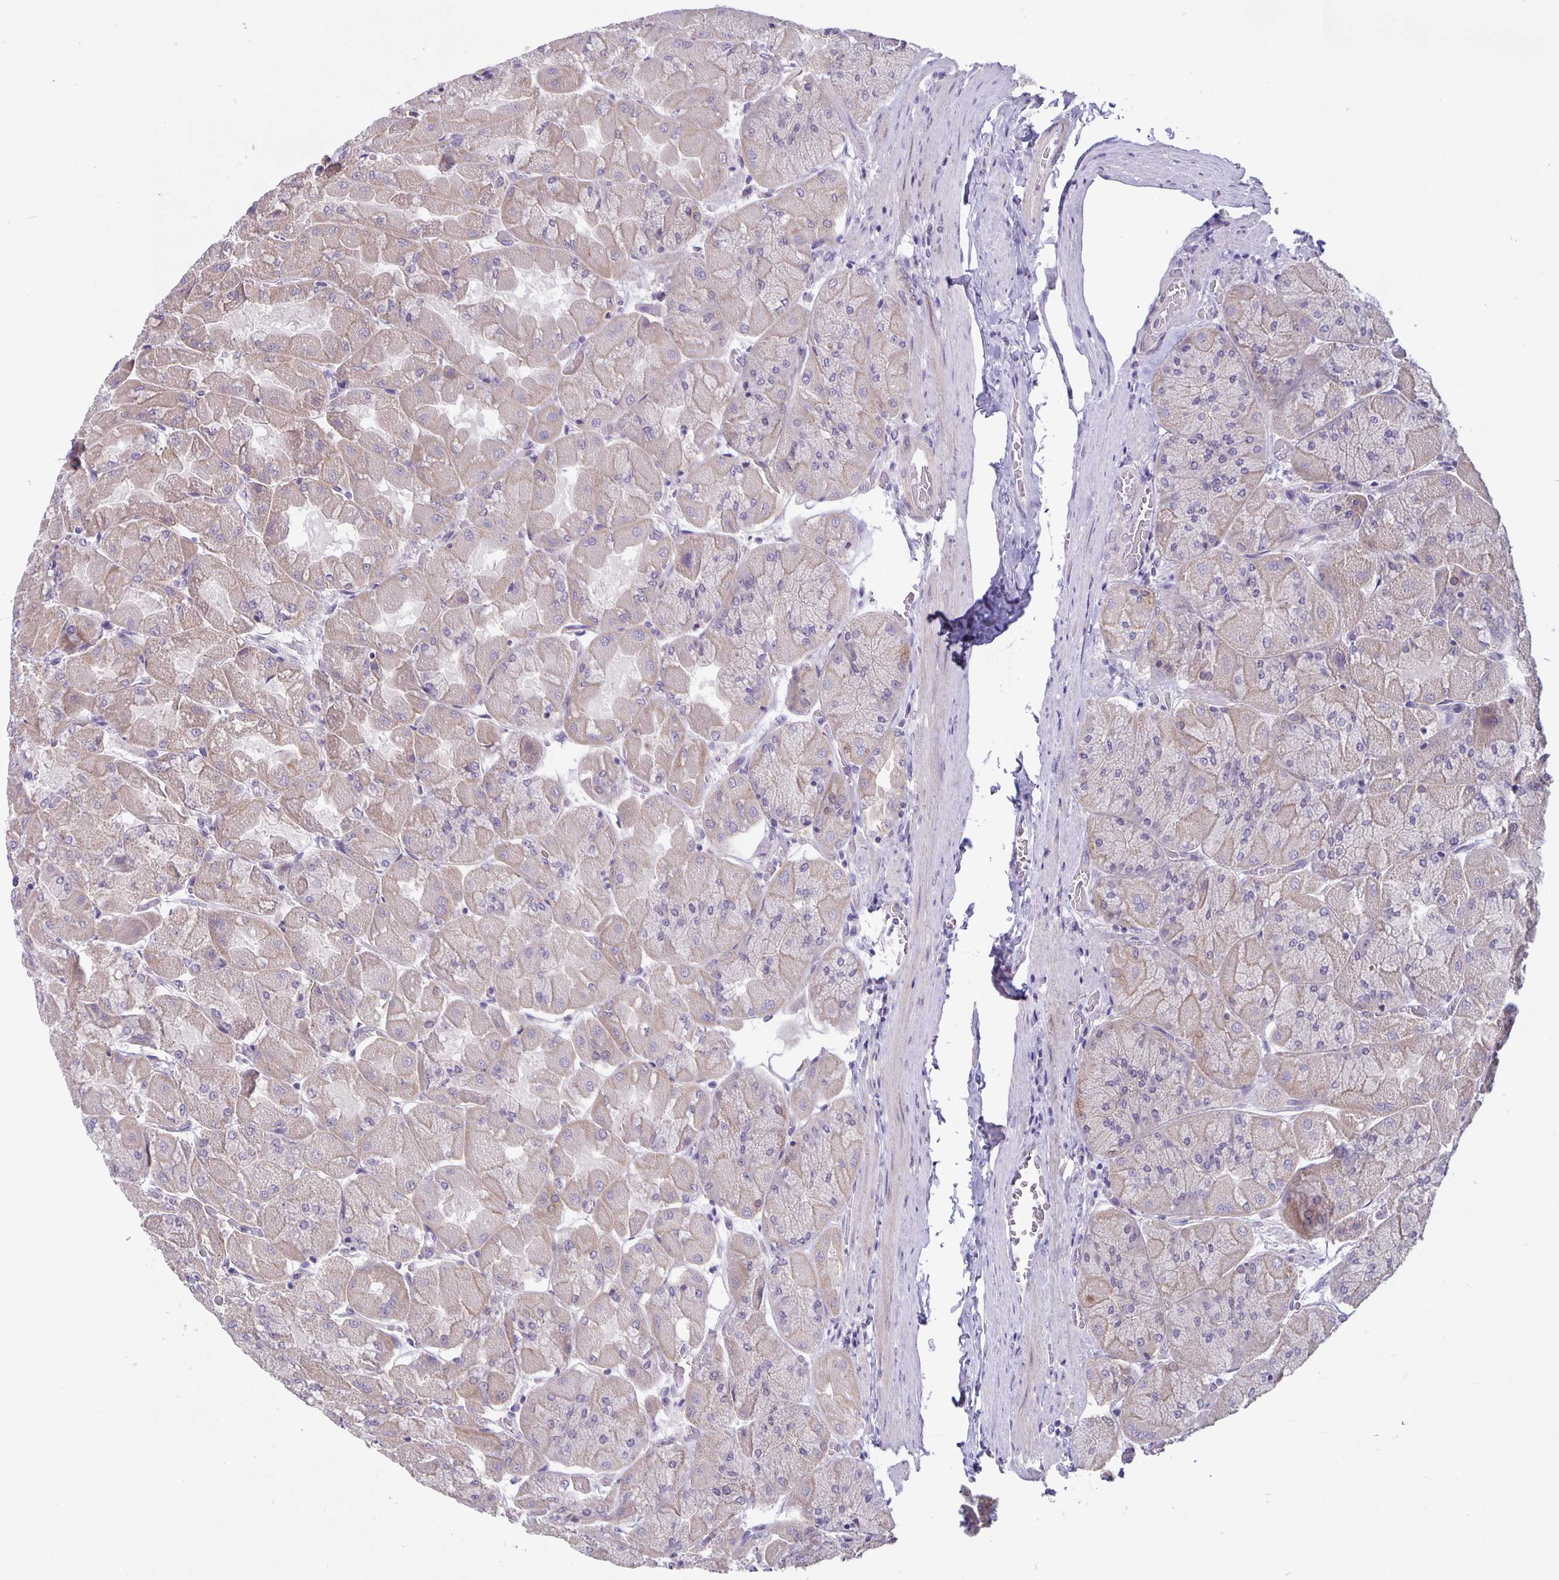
{"staining": {"intensity": "weak", "quantity": "<25%", "location": "cytoplasmic/membranous,nuclear"}, "tissue": "stomach", "cell_type": "Glandular cells", "image_type": "normal", "snomed": [{"axis": "morphology", "description": "Normal tissue, NOS"}, {"axis": "topography", "description": "Stomach"}], "caption": "An immunohistochemistry (IHC) photomicrograph of benign stomach is shown. There is no staining in glandular cells of stomach. (Brightfield microscopy of DAB immunohistochemistry (IHC) at high magnification).", "gene": "ARVCF", "patient": {"sex": "female", "age": 61}}